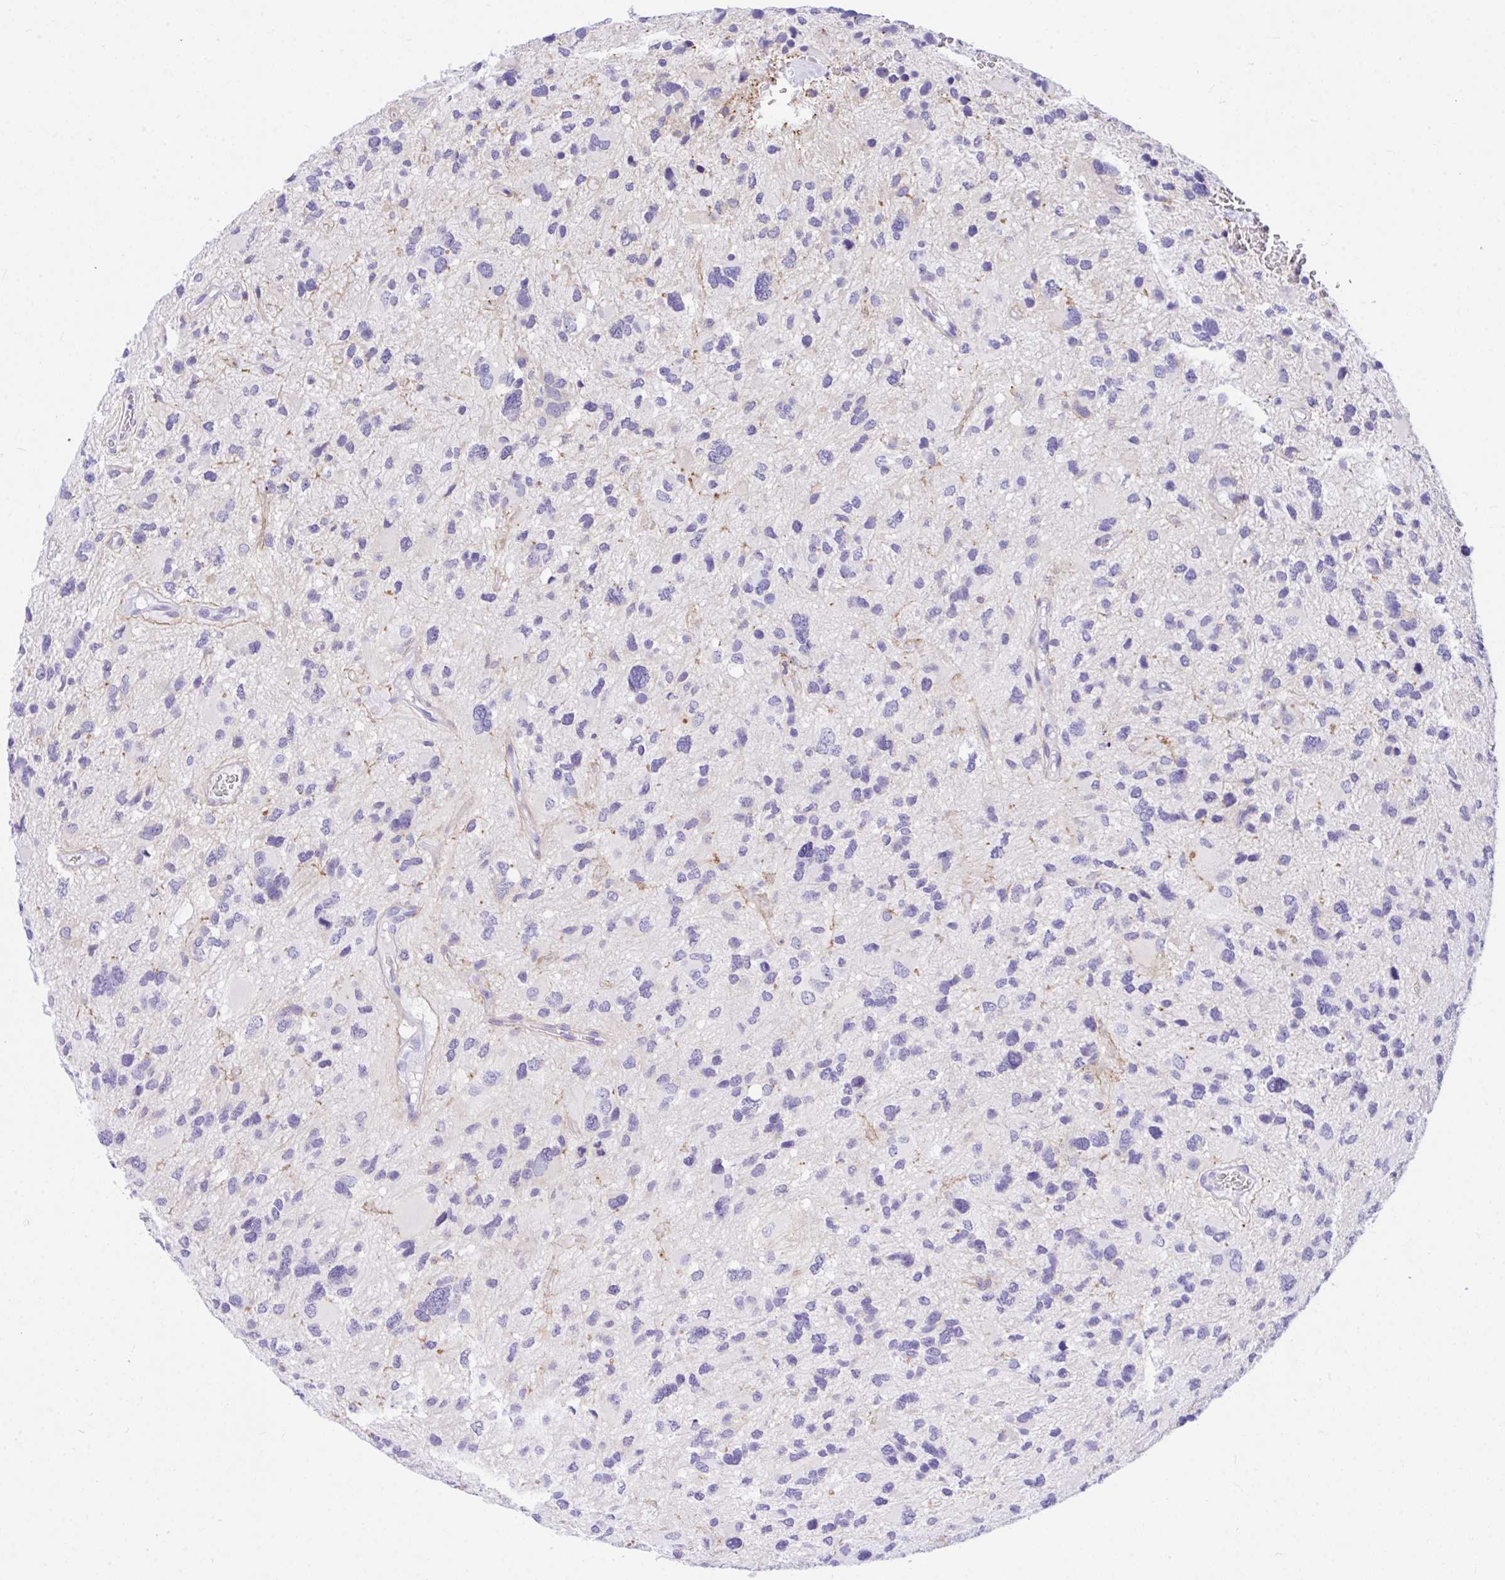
{"staining": {"intensity": "negative", "quantity": "none", "location": "none"}, "tissue": "glioma", "cell_type": "Tumor cells", "image_type": "cancer", "snomed": [{"axis": "morphology", "description": "Glioma, malignant, High grade"}, {"axis": "topography", "description": "Brain"}], "caption": "DAB (3,3'-diaminobenzidine) immunohistochemical staining of human glioma displays no significant expression in tumor cells.", "gene": "TLN2", "patient": {"sex": "female", "age": 11}}